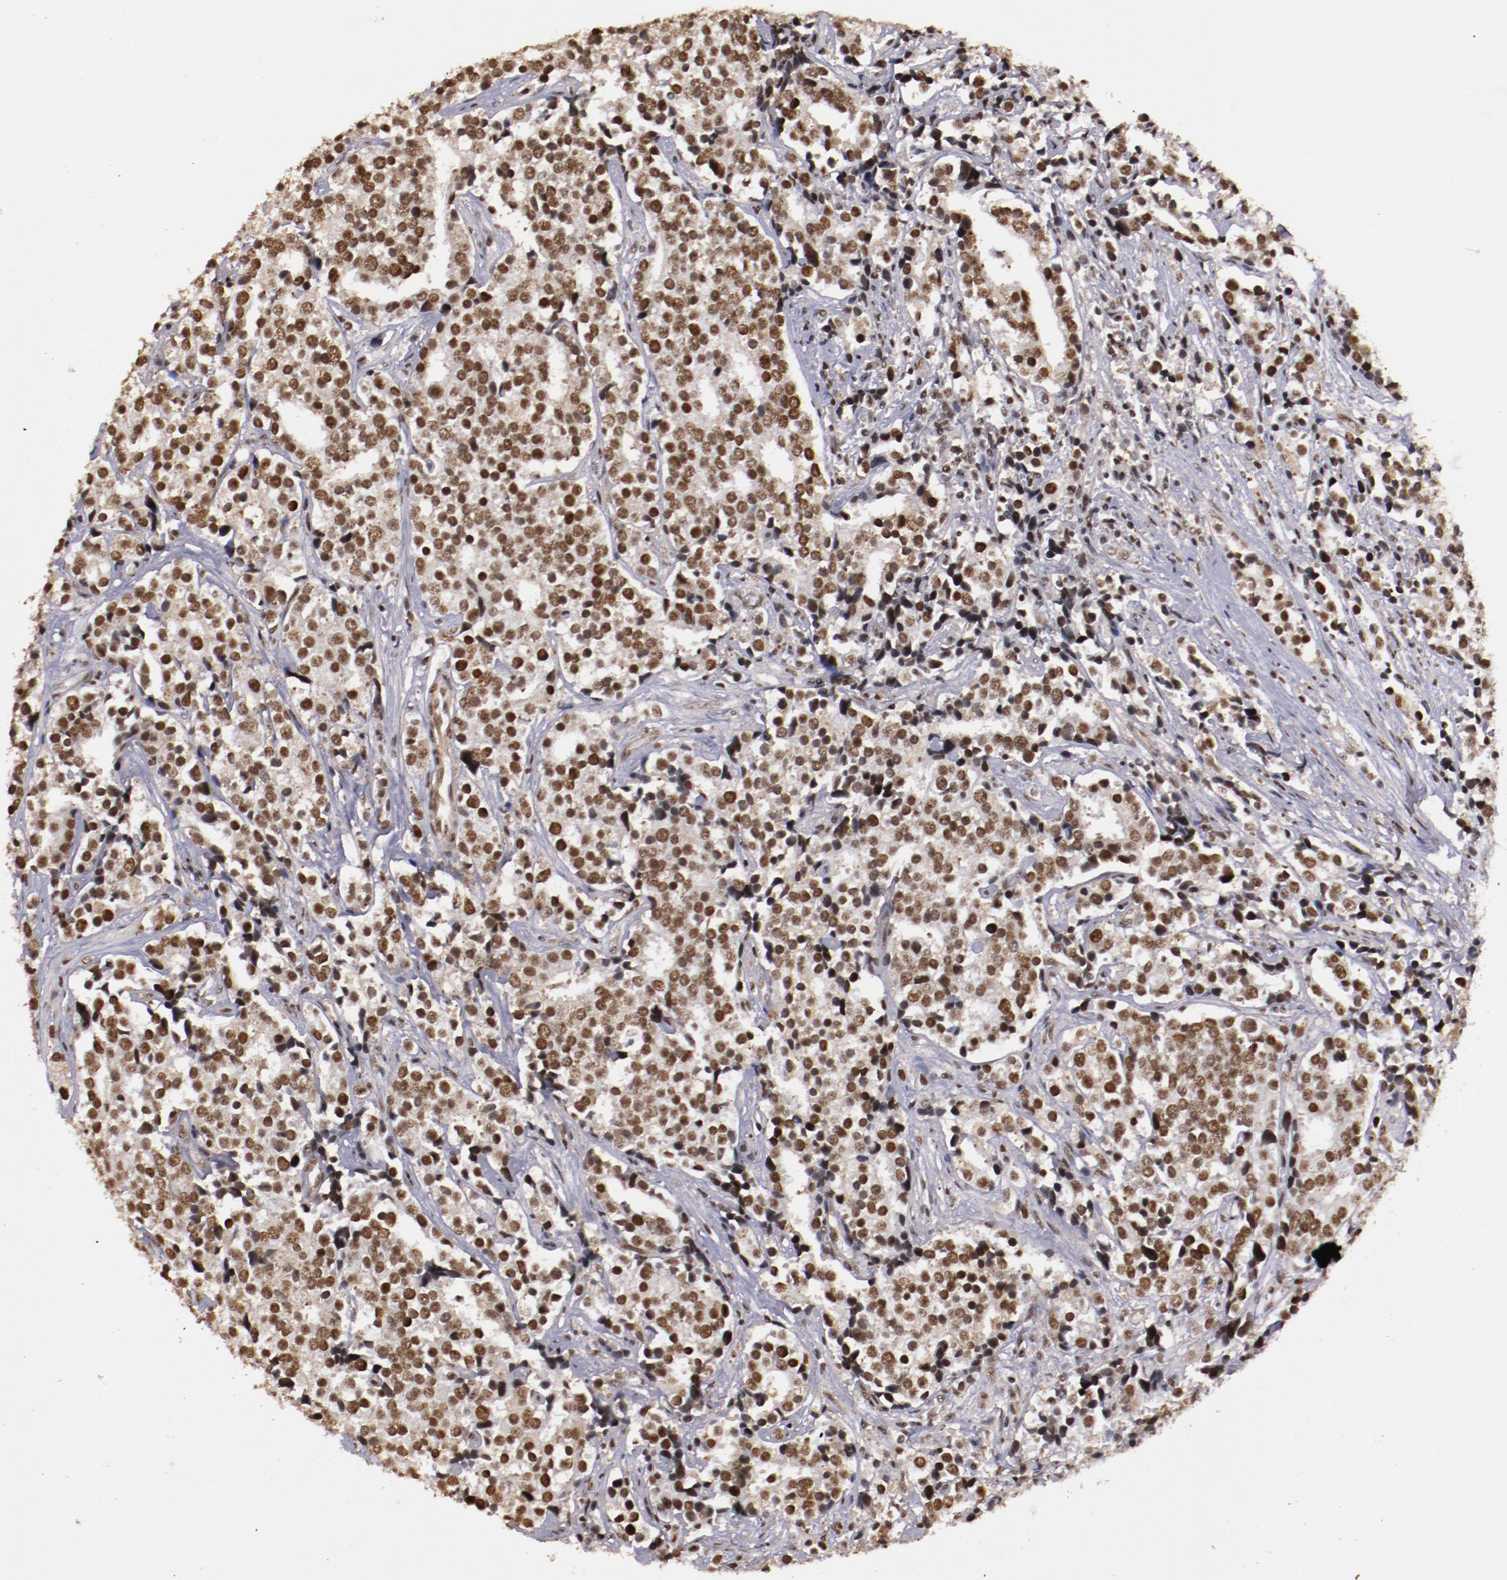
{"staining": {"intensity": "moderate", "quantity": ">75%", "location": "nuclear"}, "tissue": "prostate cancer", "cell_type": "Tumor cells", "image_type": "cancer", "snomed": [{"axis": "morphology", "description": "Adenocarcinoma, High grade"}, {"axis": "topography", "description": "Prostate"}], "caption": "Immunohistochemistry staining of prostate cancer (high-grade adenocarcinoma), which reveals medium levels of moderate nuclear expression in approximately >75% of tumor cells indicating moderate nuclear protein expression. The staining was performed using DAB (brown) for protein detection and nuclei were counterstained in hematoxylin (blue).", "gene": "STAG2", "patient": {"sex": "male", "age": 71}}